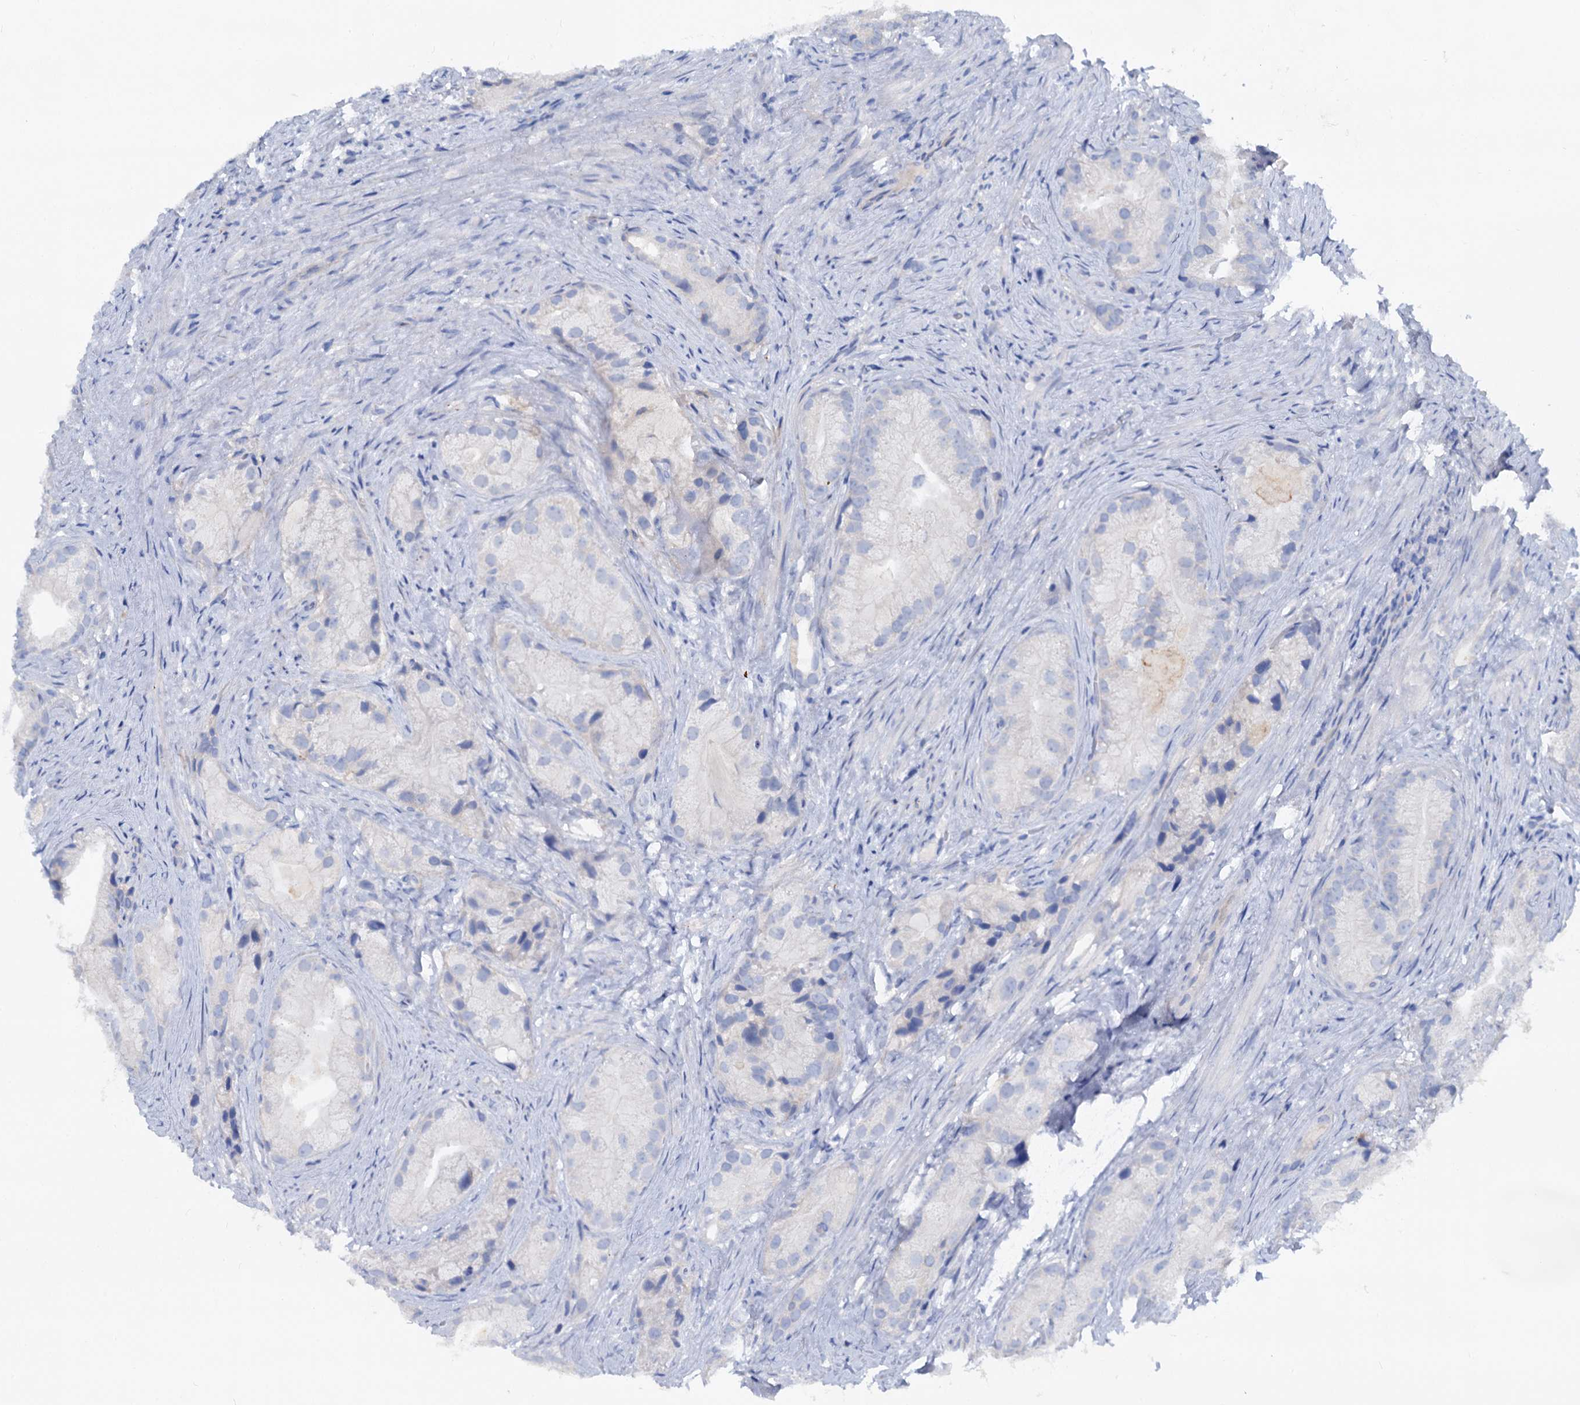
{"staining": {"intensity": "negative", "quantity": "none", "location": "none"}, "tissue": "prostate cancer", "cell_type": "Tumor cells", "image_type": "cancer", "snomed": [{"axis": "morphology", "description": "Adenocarcinoma, Low grade"}, {"axis": "topography", "description": "Prostate"}], "caption": "Prostate cancer stained for a protein using immunohistochemistry exhibits no staining tumor cells.", "gene": "DYDC2", "patient": {"sex": "male", "age": 71}}